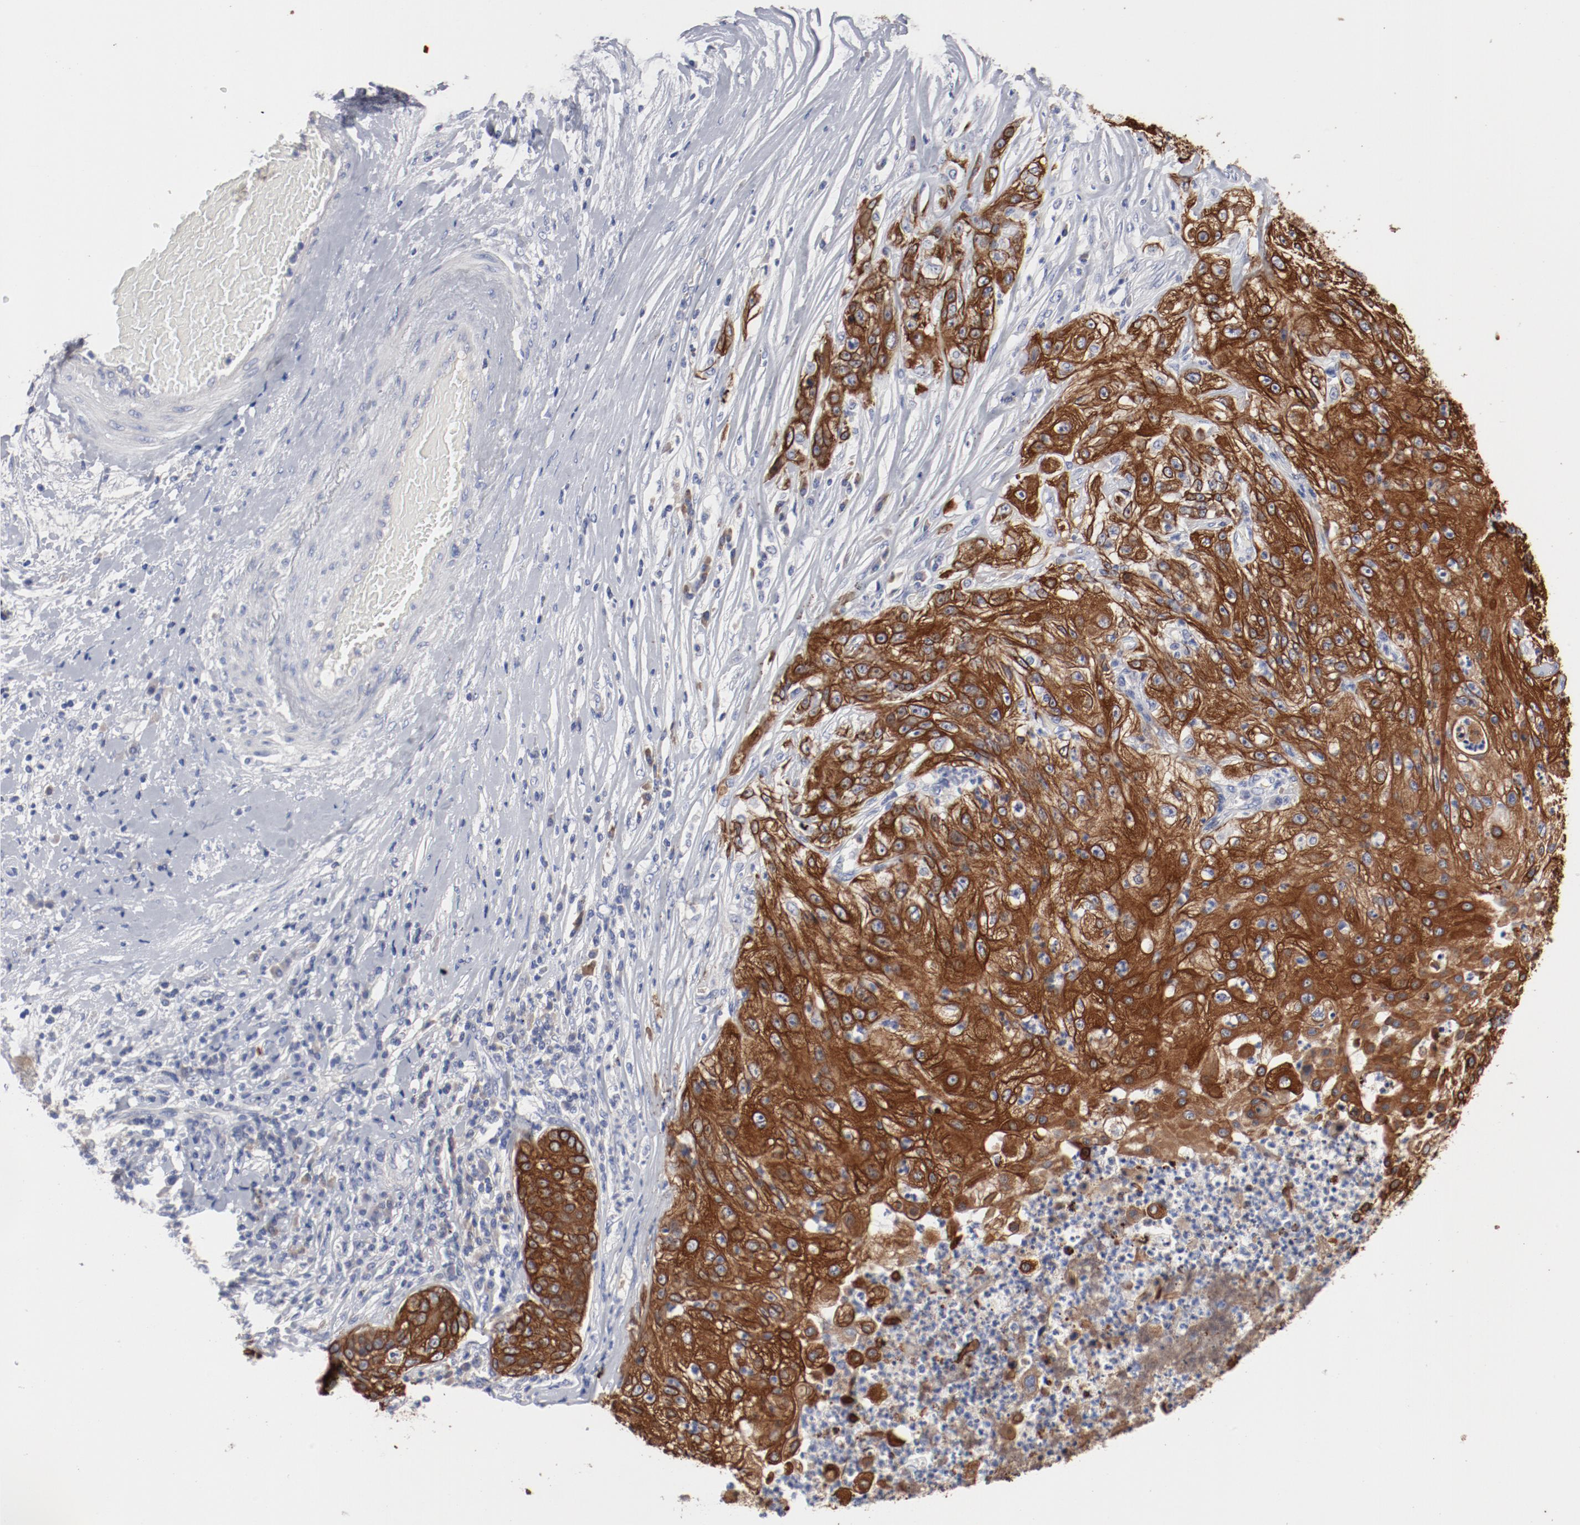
{"staining": {"intensity": "strong", "quantity": ">75%", "location": "cytoplasmic/membranous"}, "tissue": "lung cancer", "cell_type": "Tumor cells", "image_type": "cancer", "snomed": [{"axis": "morphology", "description": "Inflammation, NOS"}, {"axis": "morphology", "description": "Squamous cell carcinoma, NOS"}, {"axis": "topography", "description": "Lymph node"}, {"axis": "topography", "description": "Soft tissue"}, {"axis": "topography", "description": "Lung"}], "caption": "The immunohistochemical stain labels strong cytoplasmic/membranous staining in tumor cells of lung cancer (squamous cell carcinoma) tissue.", "gene": "TSPAN6", "patient": {"sex": "male", "age": 66}}